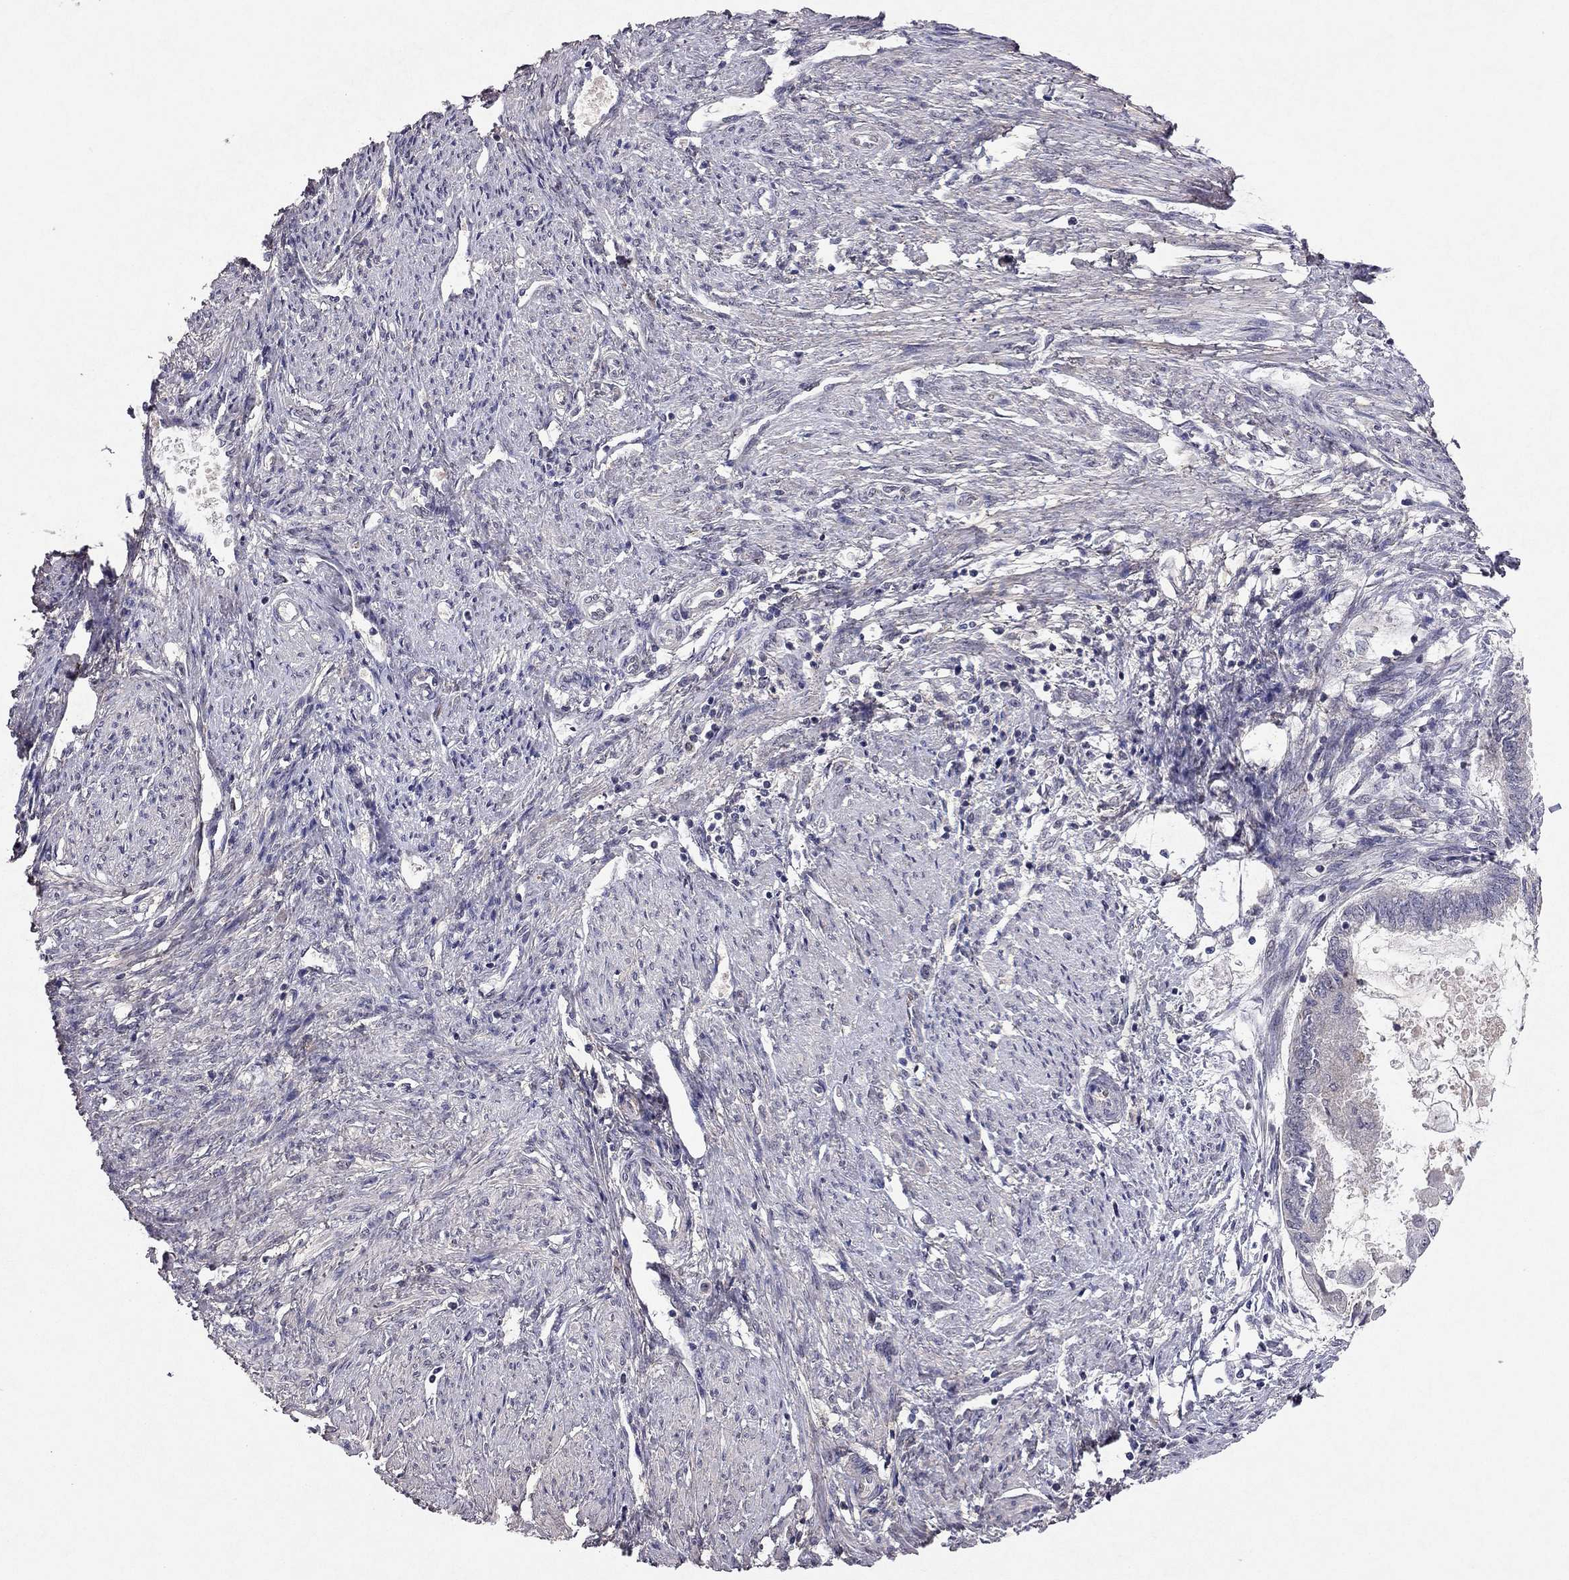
{"staining": {"intensity": "negative", "quantity": "none", "location": "none"}, "tissue": "endometrial cancer", "cell_type": "Tumor cells", "image_type": "cancer", "snomed": [{"axis": "morphology", "description": "Adenocarcinoma, NOS"}, {"axis": "topography", "description": "Endometrium"}], "caption": "This photomicrograph is of endometrial cancer (adenocarcinoma) stained with immunohistochemistry to label a protein in brown with the nuclei are counter-stained blue. There is no staining in tumor cells.", "gene": "ESR2", "patient": {"sex": "female", "age": 86}}